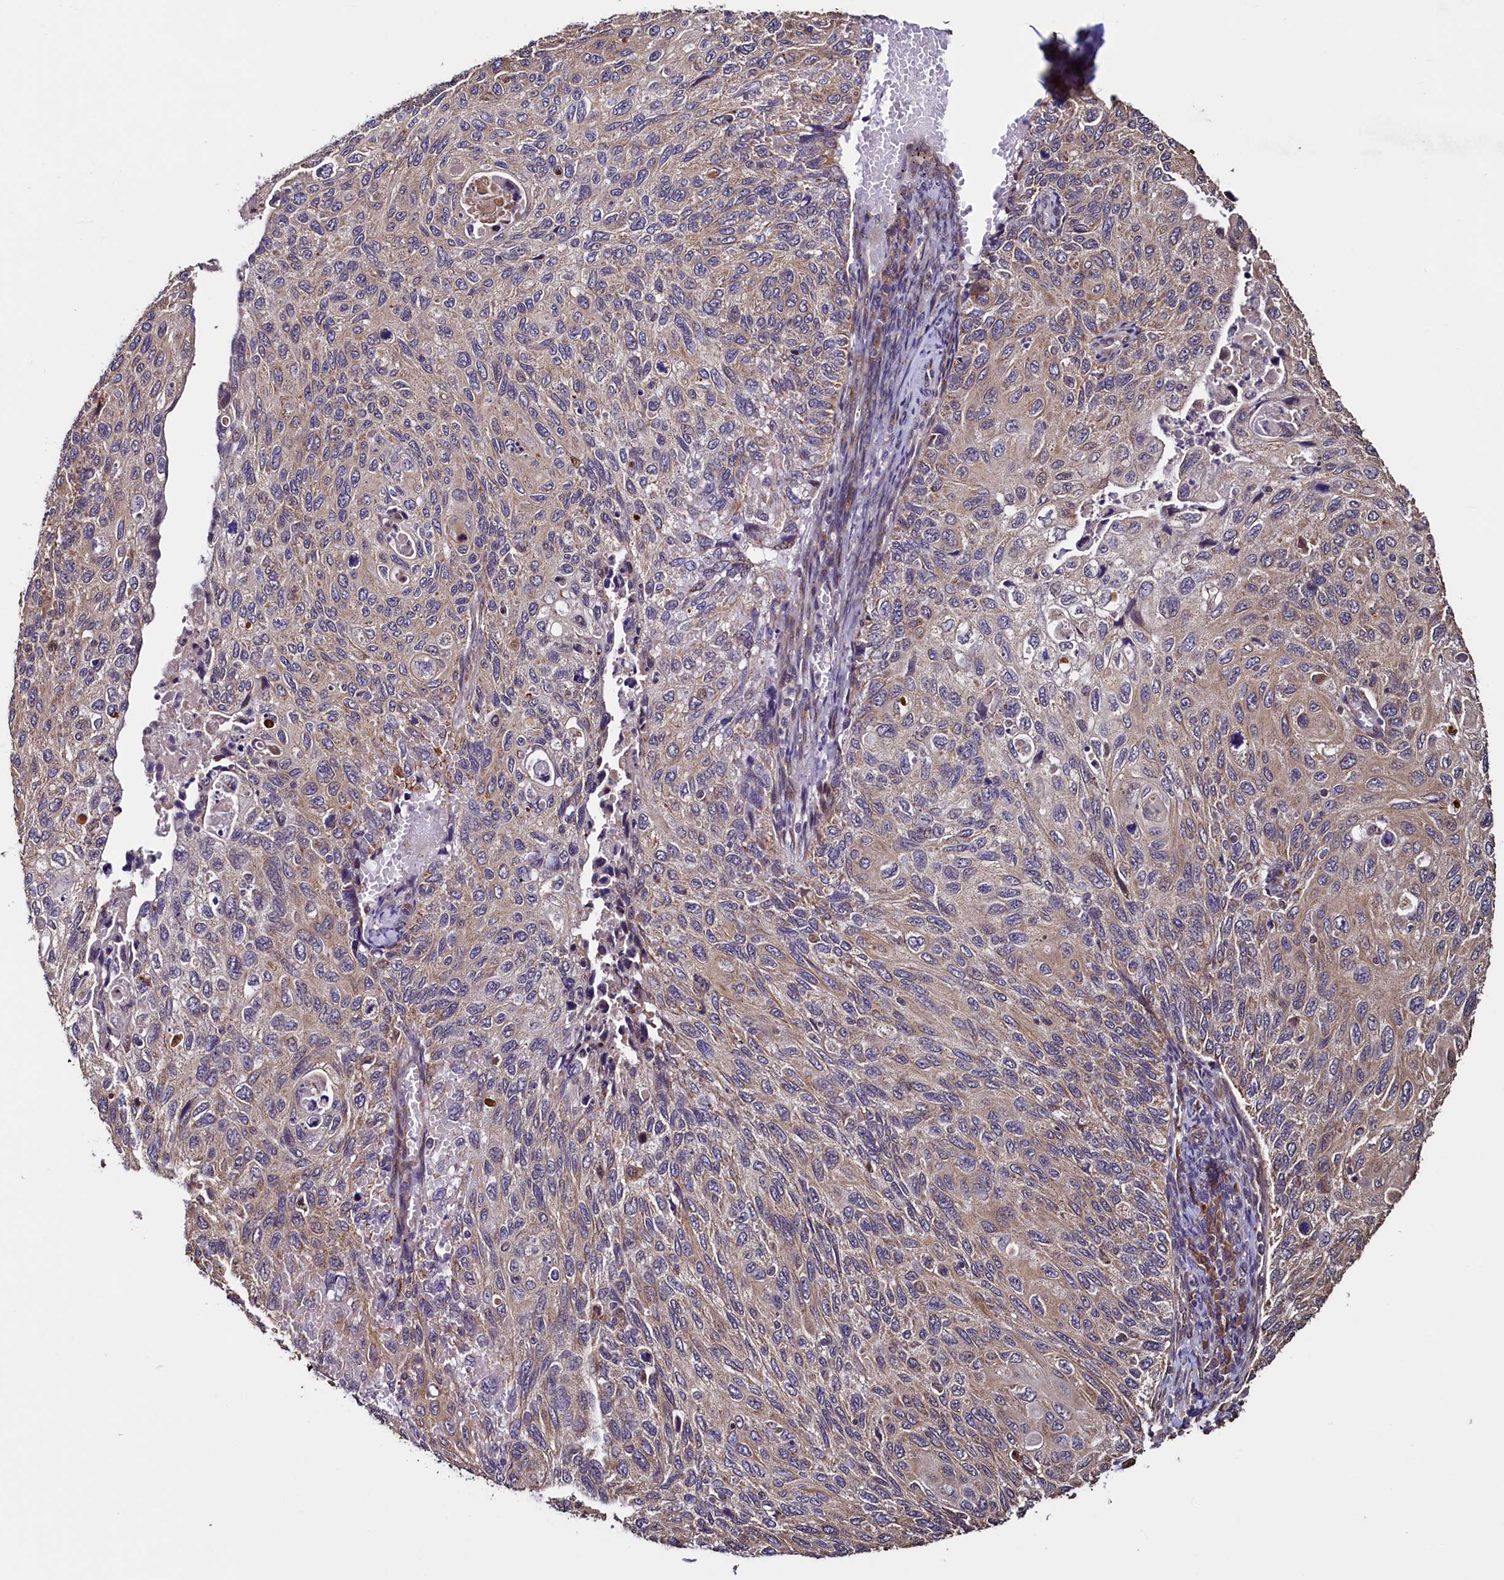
{"staining": {"intensity": "weak", "quantity": ">75%", "location": "cytoplasmic/membranous"}, "tissue": "cervical cancer", "cell_type": "Tumor cells", "image_type": "cancer", "snomed": [{"axis": "morphology", "description": "Squamous cell carcinoma, NOS"}, {"axis": "topography", "description": "Cervix"}], "caption": "Tumor cells reveal low levels of weak cytoplasmic/membranous expression in approximately >75% of cells in squamous cell carcinoma (cervical).", "gene": "RBFA", "patient": {"sex": "female", "age": 70}}